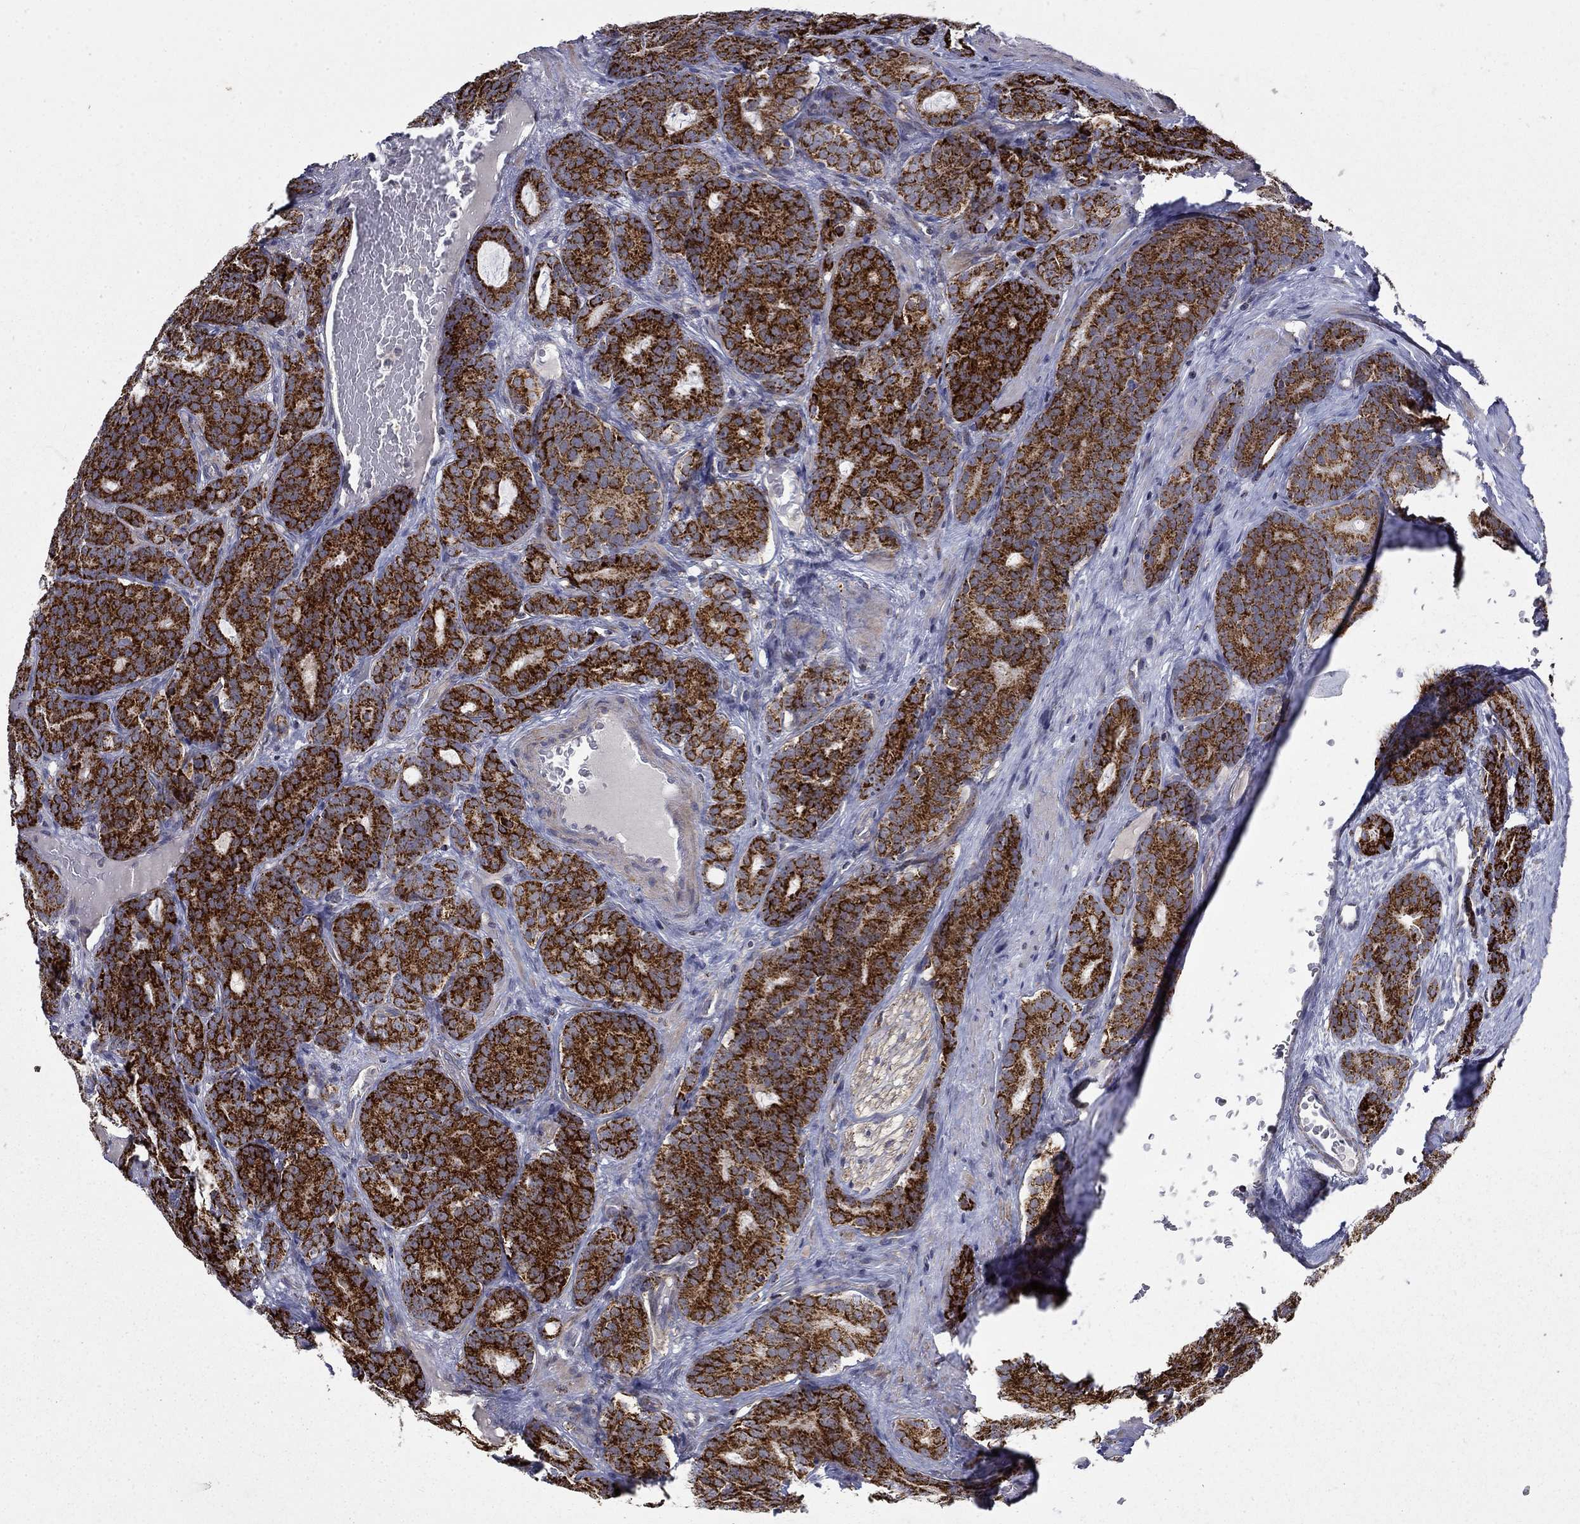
{"staining": {"intensity": "strong", "quantity": ">75%", "location": "cytoplasmic/membranous"}, "tissue": "prostate cancer", "cell_type": "Tumor cells", "image_type": "cancer", "snomed": [{"axis": "morphology", "description": "Adenocarcinoma, NOS"}, {"axis": "topography", "description": "Prostate"}], "caption": "Human prostate cancer (adenocarcinoma) stained with a protein marker shows strong staining in tumor cells.", "gene": "PCBP3", "patient": {"sex": "male", "age": 71}}